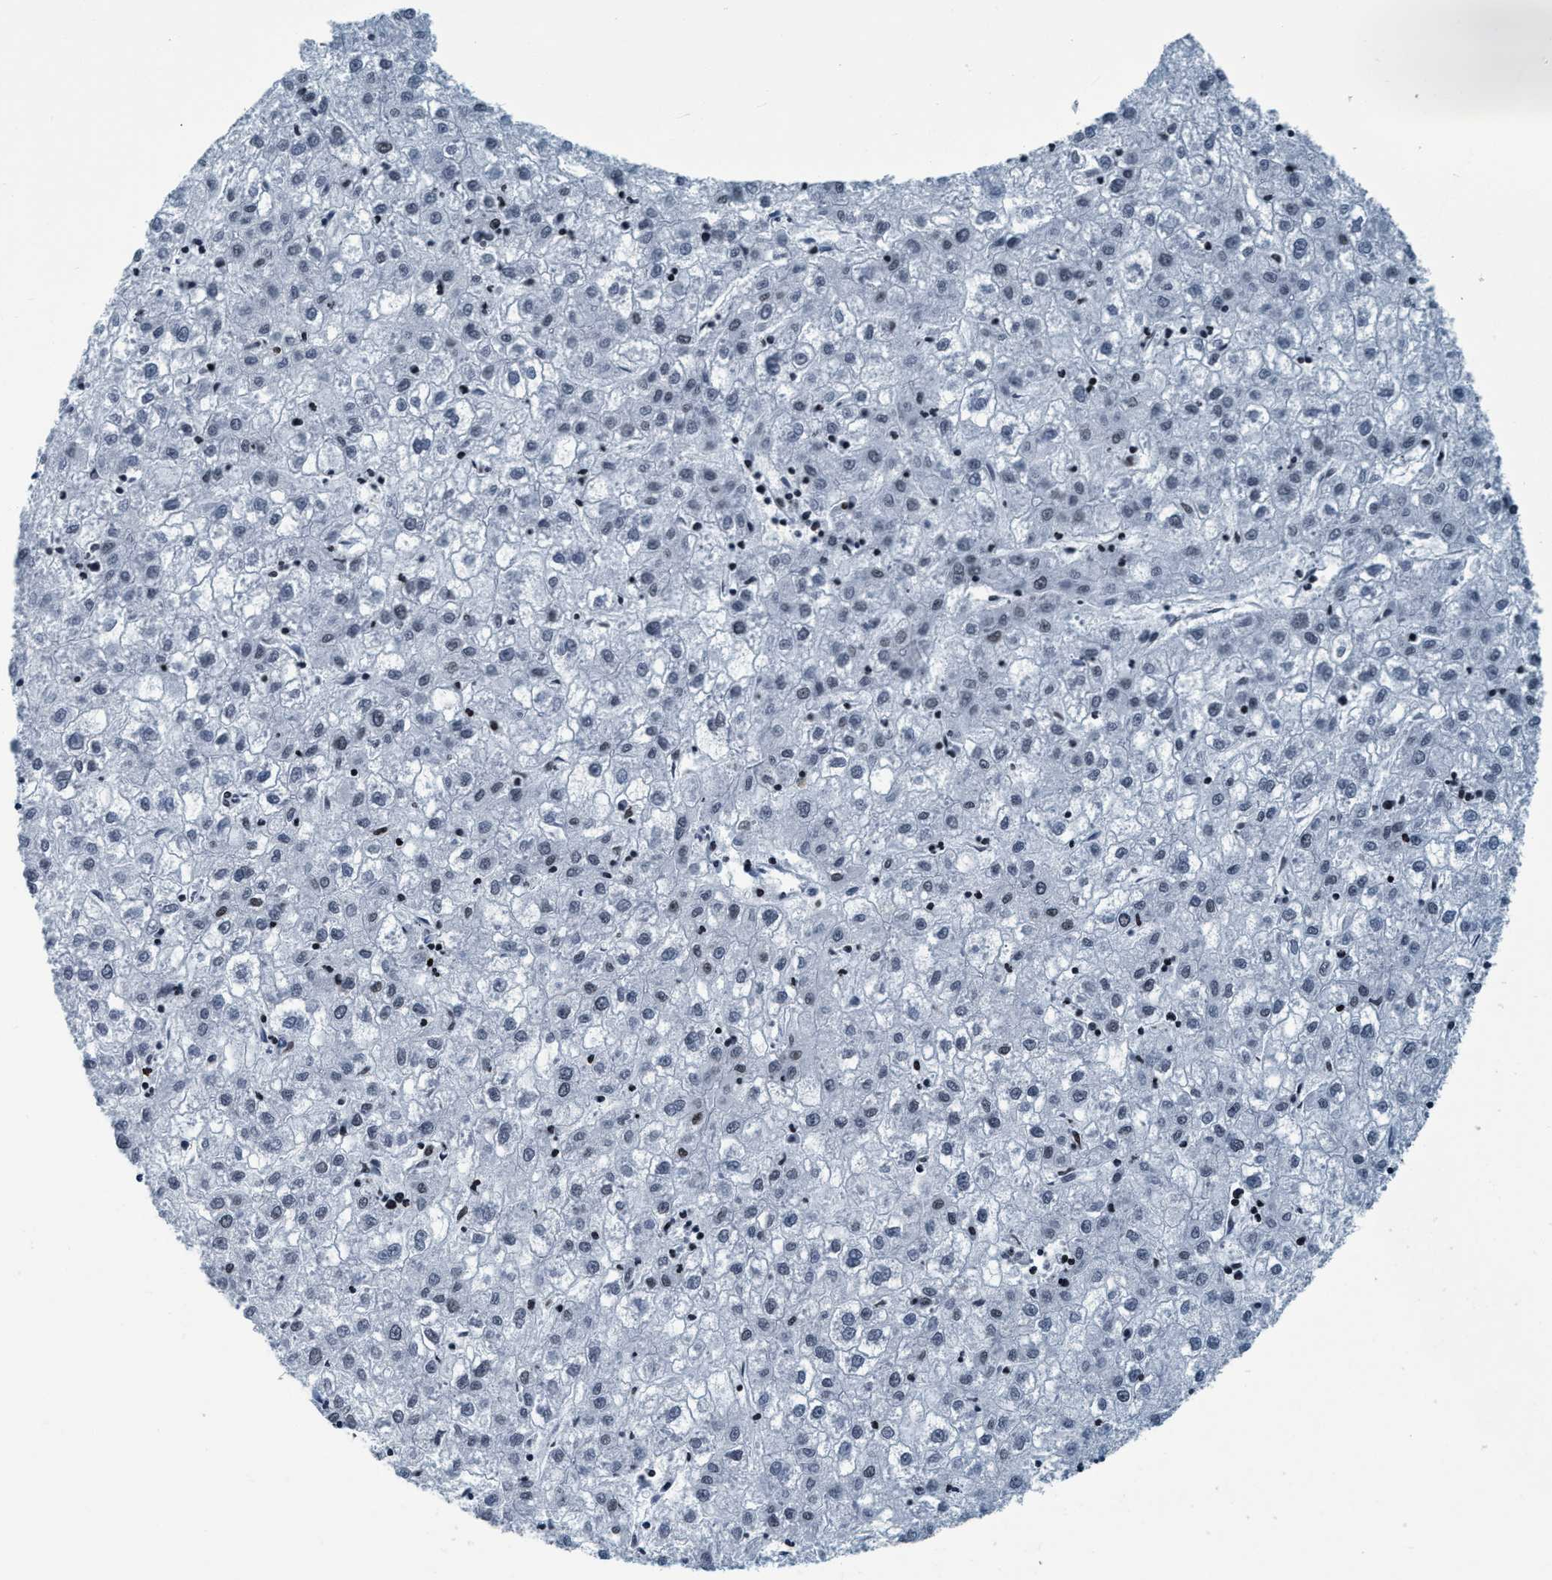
{"staining": {"intensity": "negative", "quantity": "none", "location": "none"}, "tissue": "liver cancer", "cell_type": "Tumor cells", "image_type": "cancer", "snomed": [{"axis": "morphology", "description": "Carcinoma, Hepatocellular, NOS"}, {"axis": "topography", "description": "Liver"}], "caption": "Hepatocellular carcinoma (liver) stained for a protein using immunohistochemistry (IHC) reveals no staining tumor cells.", "gene": "CCNE2", "patient": {"sex": "male", "age": 72}}